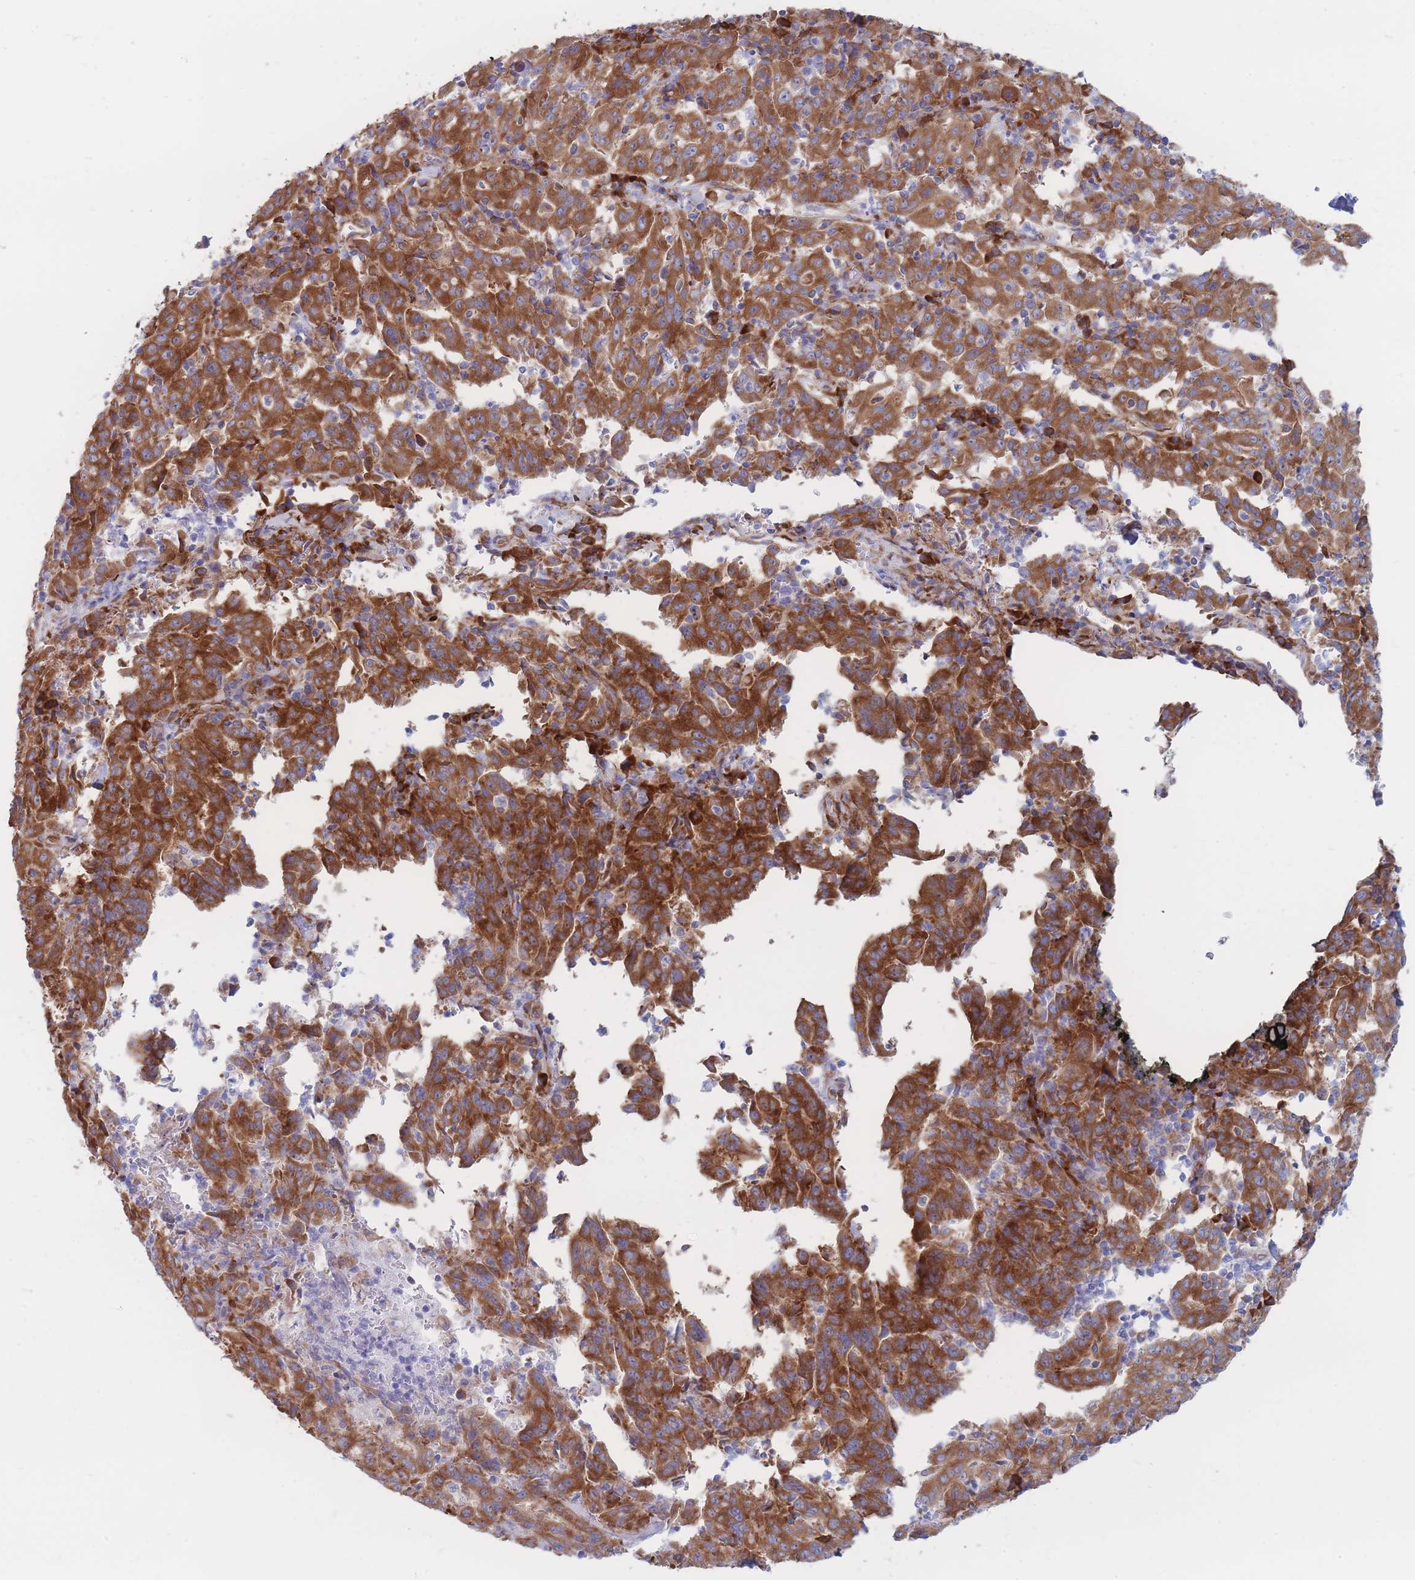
{"staining": {"intensity": "strong", "quantity": ">75%", "location": "cytoplasmic/membranous"}, "tissue": "pancreatic cancer", "cell_type": "Tumor cells", "image_type": "cancer", "snomed": [{"axis": "morphology", "description": "Adenocarcinoma, NOS"}, {"axis": "topography", "description": "Pancreas"}], "caption": "Immunohistochemical staining of pancreatic cancer reveals strong cytoplasmic/membranous protein staining in about >75% of tumor cells.", "gene": "RPL8", "patient": {"sex": "male", "age": 63}}